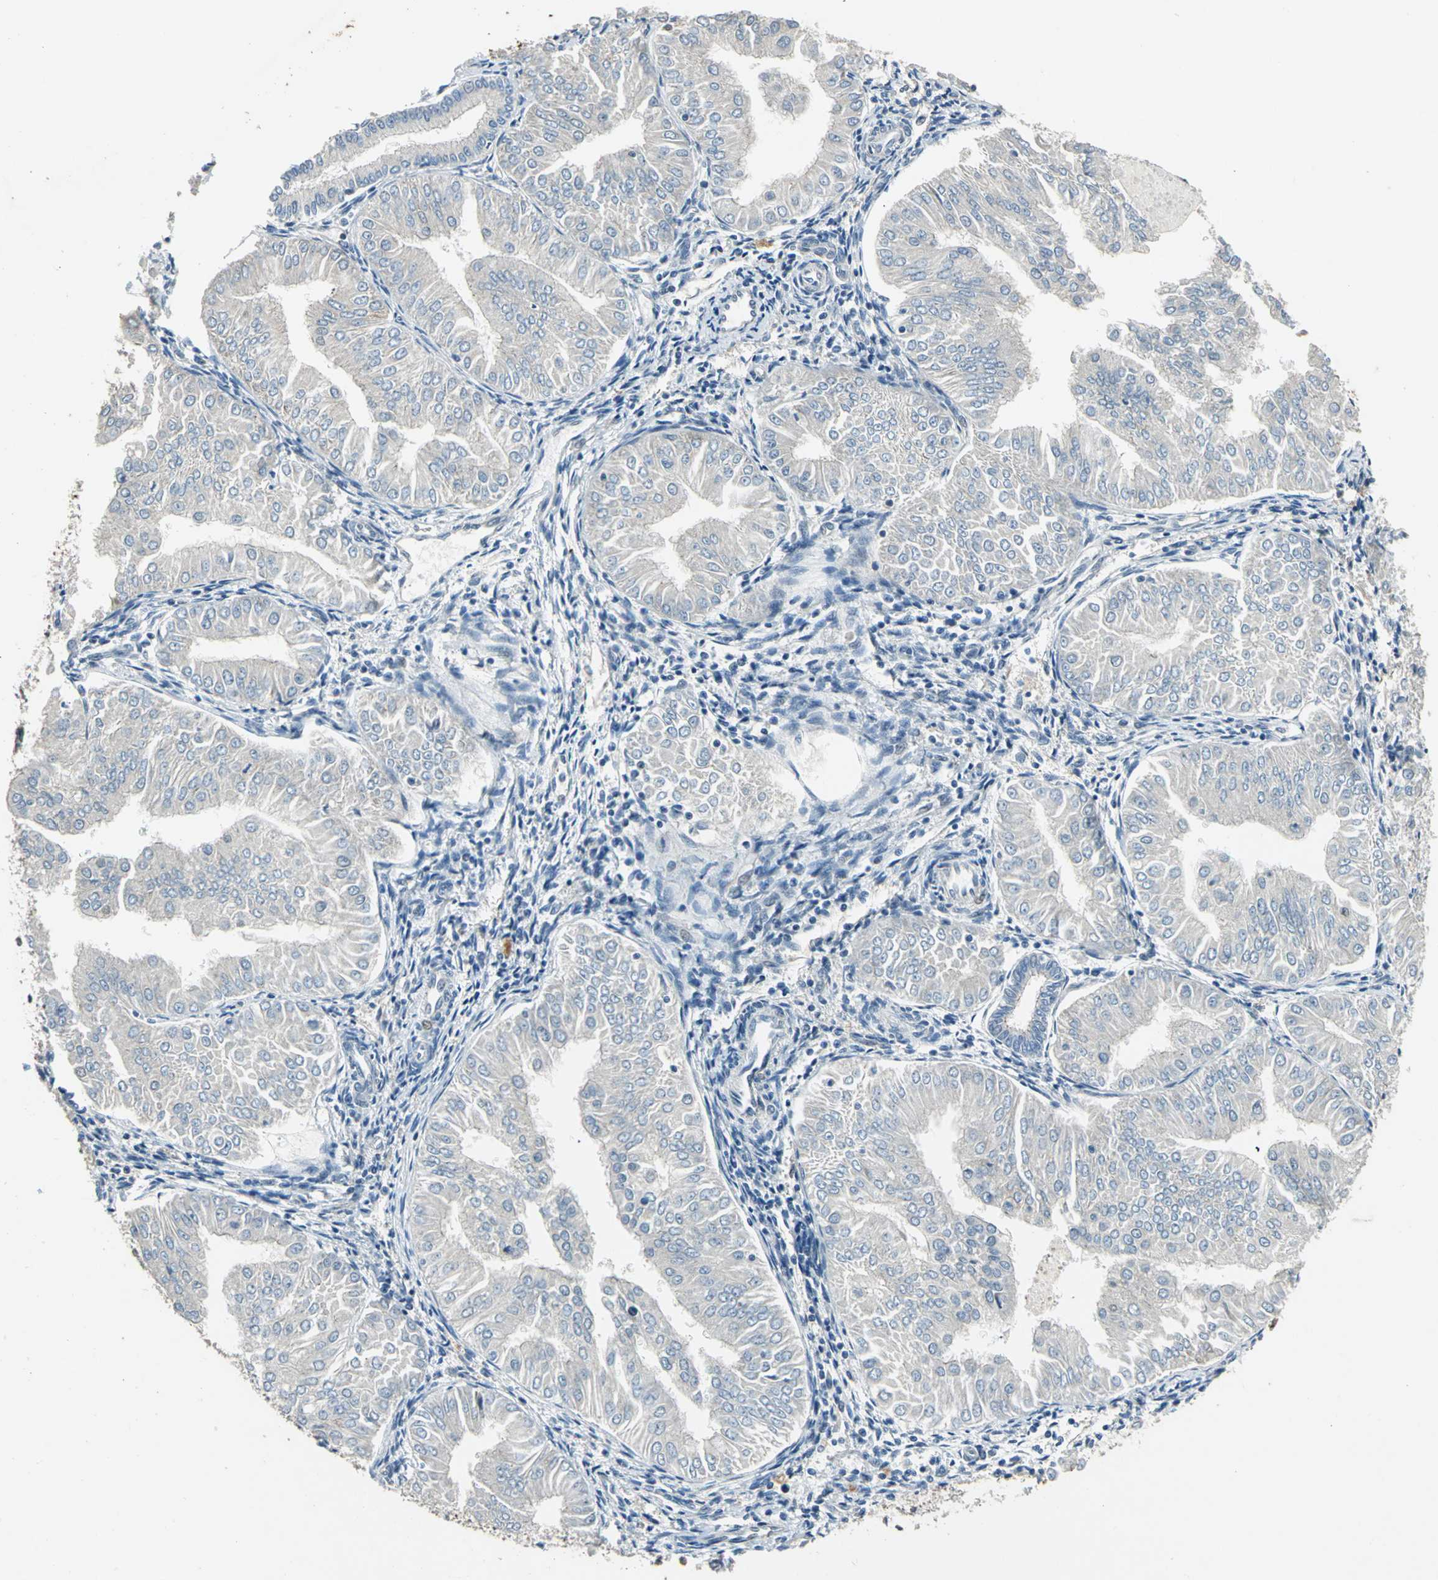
{"staining": {"intensity": "negative", "quantity": "none", "location": "none"}, "tissue": "endometrial cancer", "cell_type": "Tumor cells", "image_type": "cancer", "snomed": [{"axis": "morphology", "description": "Adenocarcinoma, NOS"}, {"axis": "topography", "description": "Endometrium"}], "caption": "Endometrial cancer (adenocarcinoma) was stained to show a protein in brown. There is no significant staining in tumor cells.", "gene": "BRIP1", "patient": {"sex": "female", "age": 53}}